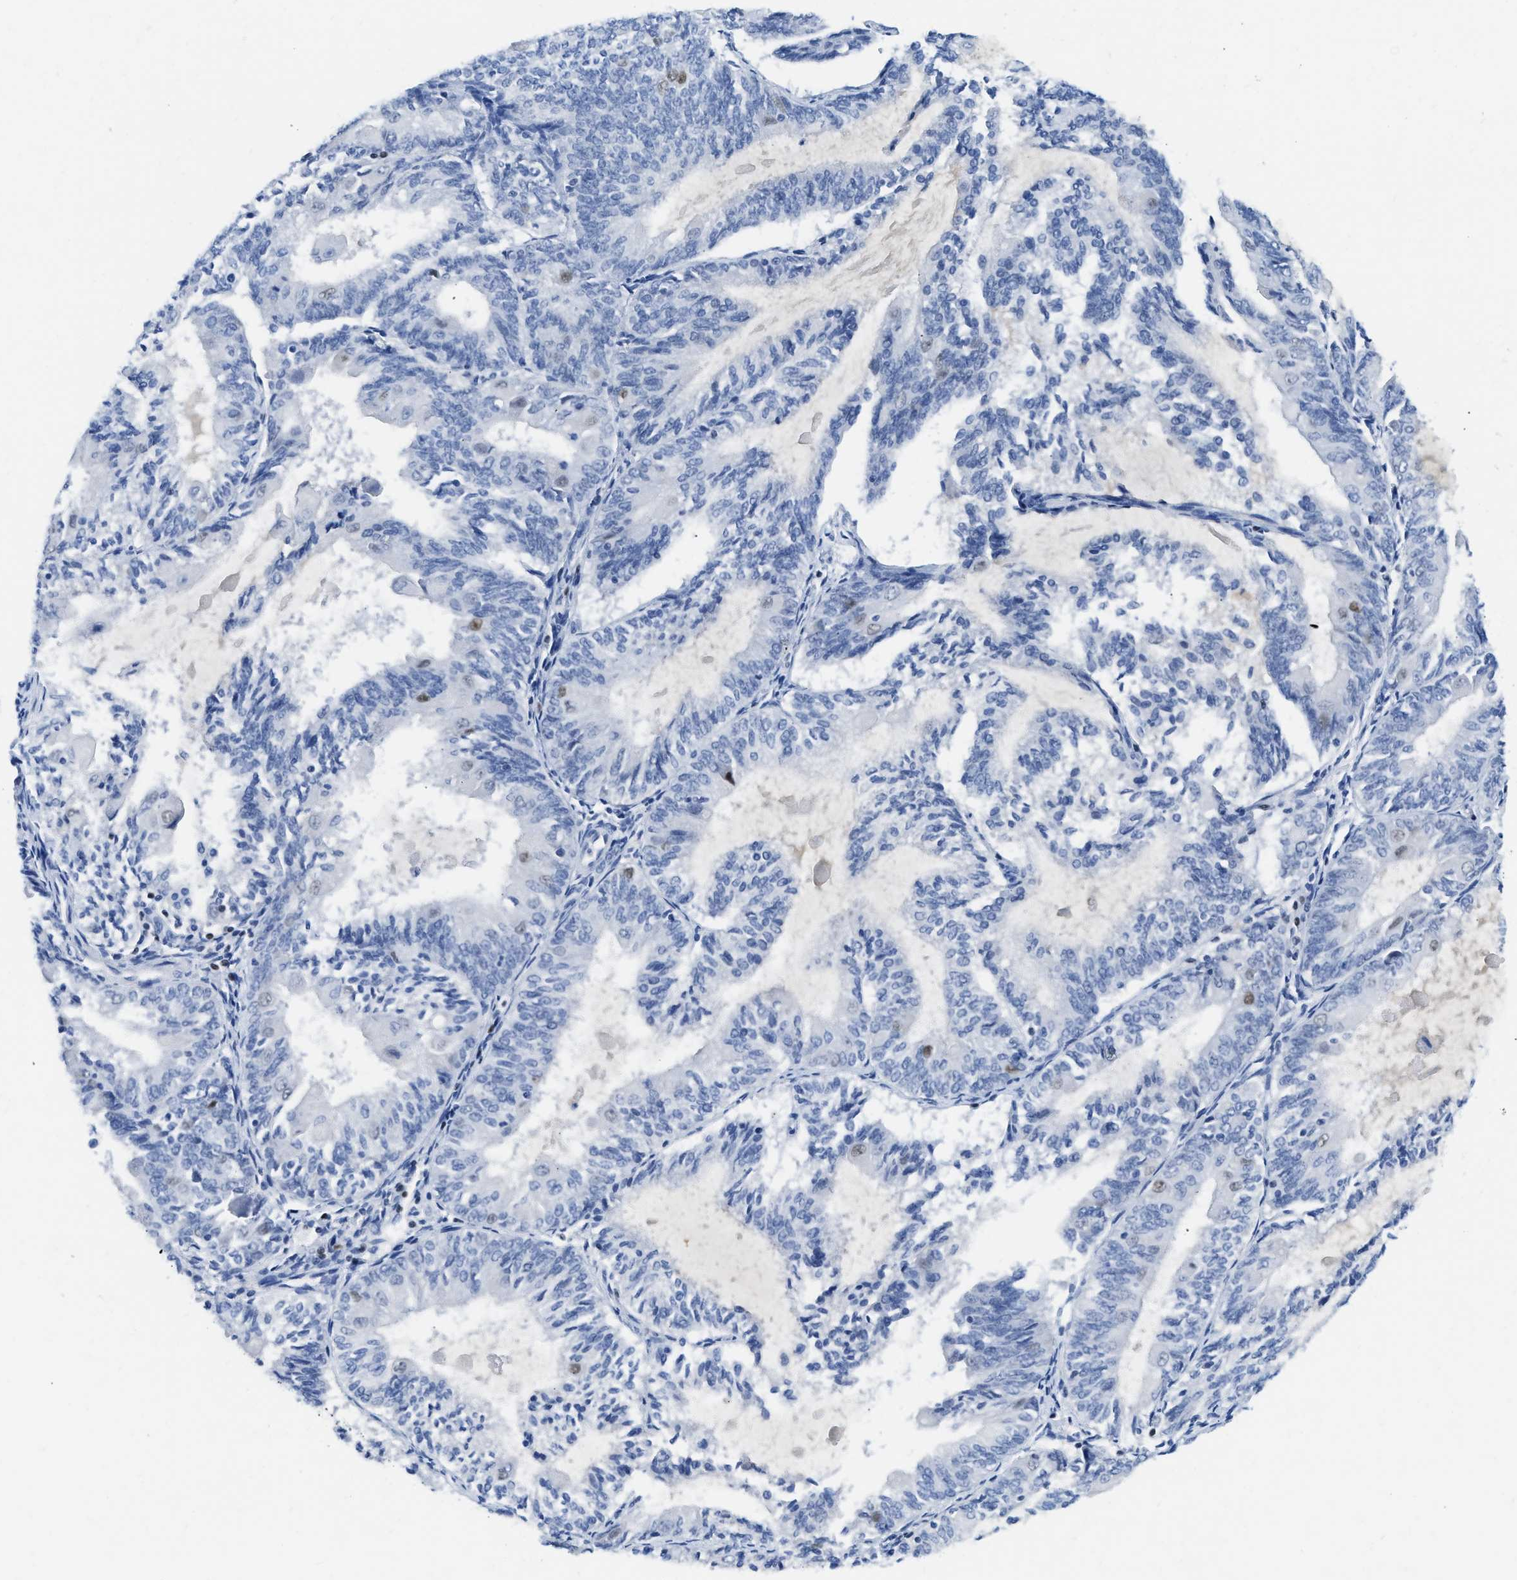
{"staining": {"intensity": "negative", "quantity": "none", "location": "none"}, "tissue": "endometrial cancer", "cell_type": "Tumor cells", "image_type": "cancer", "snomed": [{"axis": "morphology", "description": "Adenocarcinoma, NOS"}, {"axis": "topography", "description": "Endometrium"}], "caption": "Protein analysis of endometrial adenocarcinoma reveals no significant staining in tumor cells. Brightfield microscopy of immunohistochemistry stained with DAB (brown) and hematoxylin (blue), captured at high magnification.", "gene": "TCF7", "patient": {"sex": "female", "age": 81}}